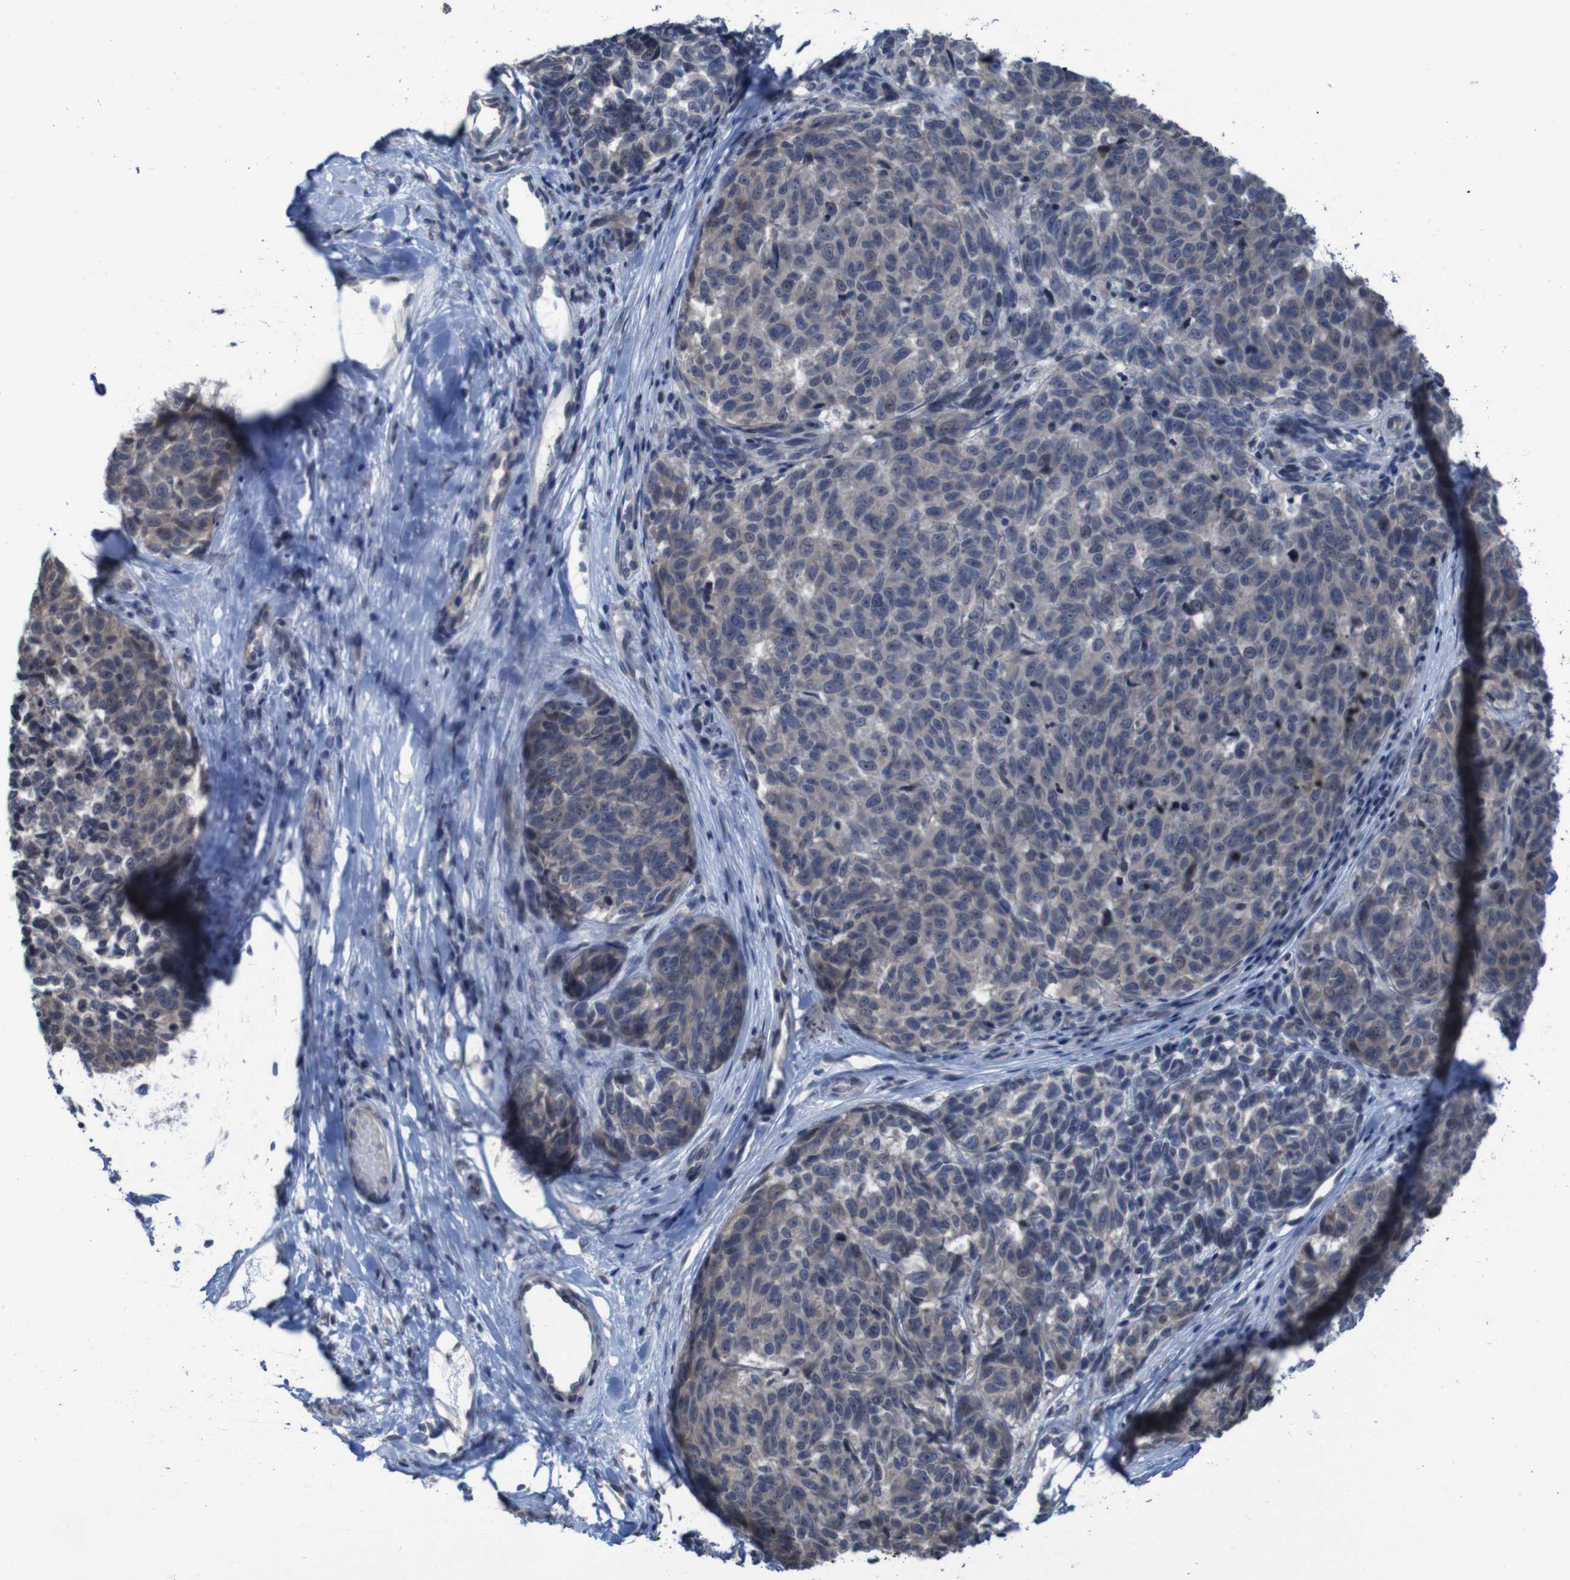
{"staining": {"intensity": "weak", "quantity": "<25%", "location": "cytoplasmic/membranous"}, "tissue": "melanoma", "cell_type": "Tumor cells", "image_type": "cancer", "snomed": [{"axis": "morphology", "description": "Malignant melanoma, NOS"}, {"axis": "topography", "description": "Skin"}], "caption": "This is an immunohistochemistry (IHC) micrograph of human malignant melanoma. There is no staining in tumor cells.", "gene": "CLDN18", "patient": {"sex": "female", "age": 64}}